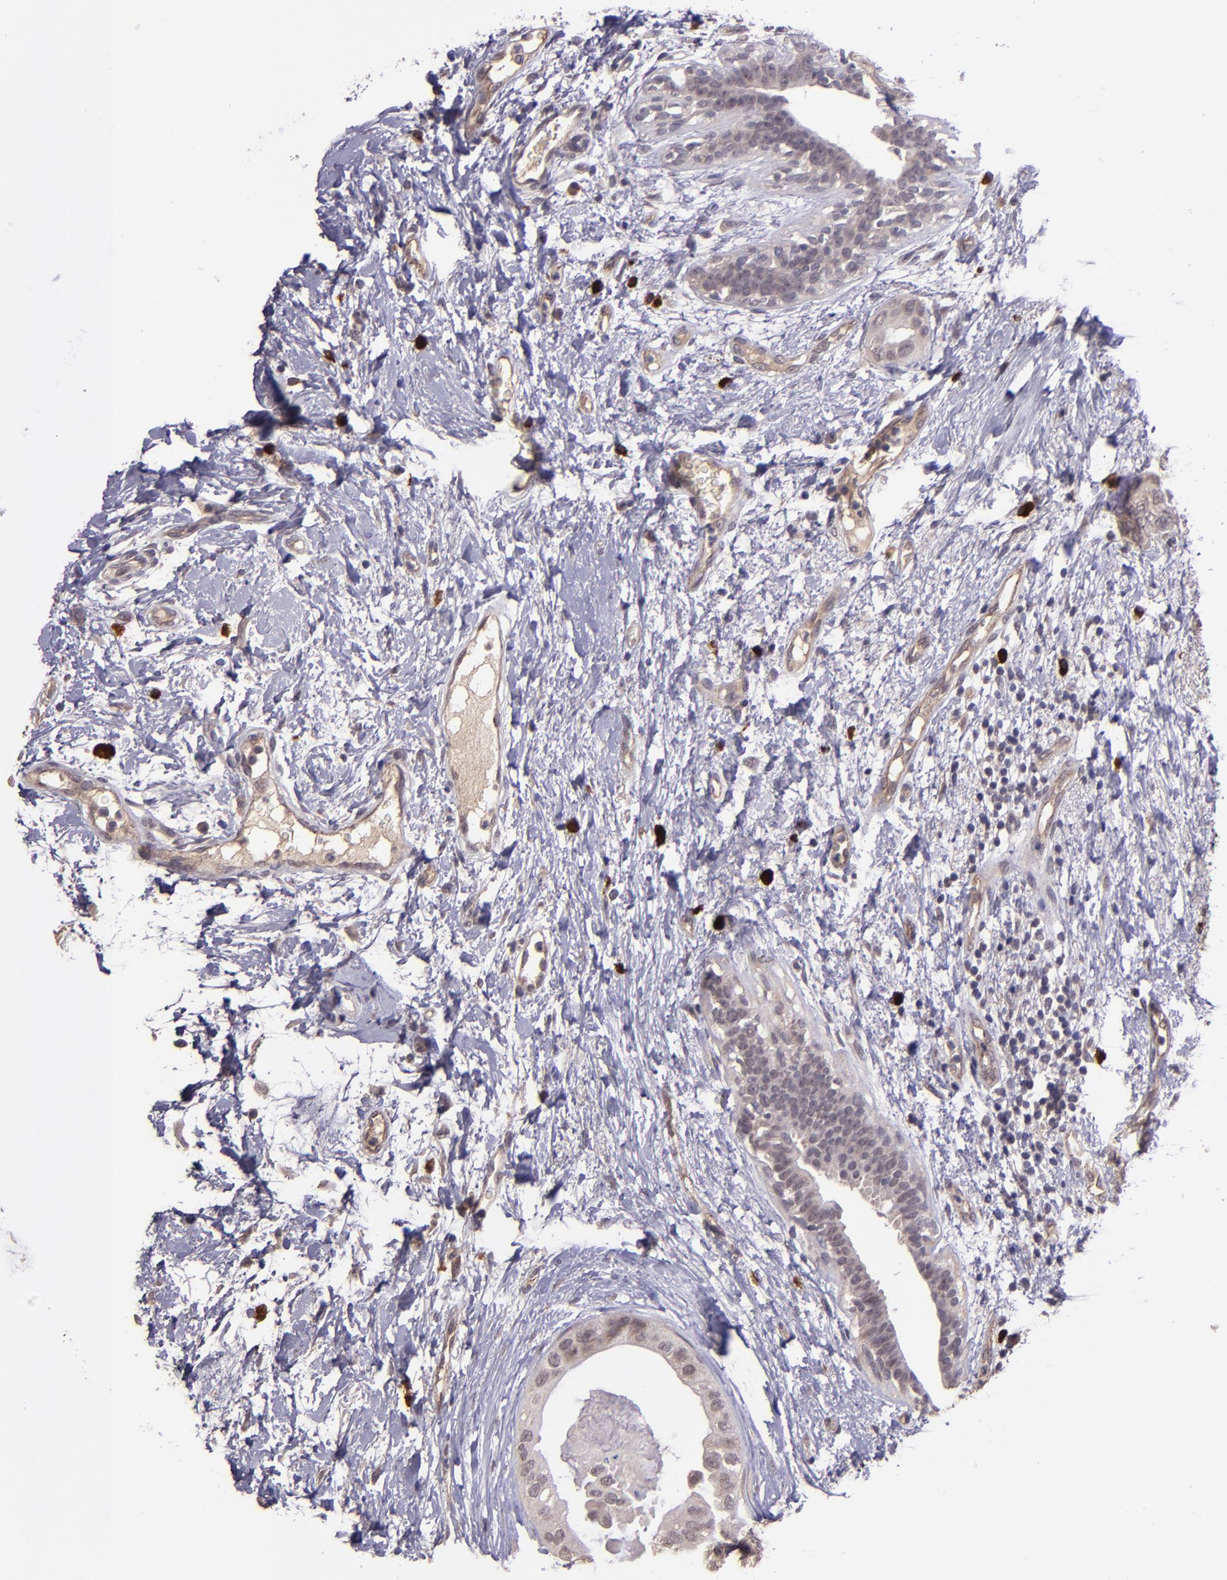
{"staining": {"intensity": "weak", "quantity": ">75%", "location": "cytoplasmic/membranous"}, "tissue": "breast cancer", "cell_type": "Tumor cells", "image_type": "cancer", "snomed": [{"axis": "morphology", "description": "Duct carcinoma"}, {"axis": "topography", "description": "Breast"}], "caption": "Invasive ductal carcinoma (breast) stained with immunohistochemistry (IHC) demonstrates weak cytoplasmic/membranous staining in approximately >75% of tumor cells.", "gene": "TAF7L", "patient": {"sex": "female", "age": 40}}